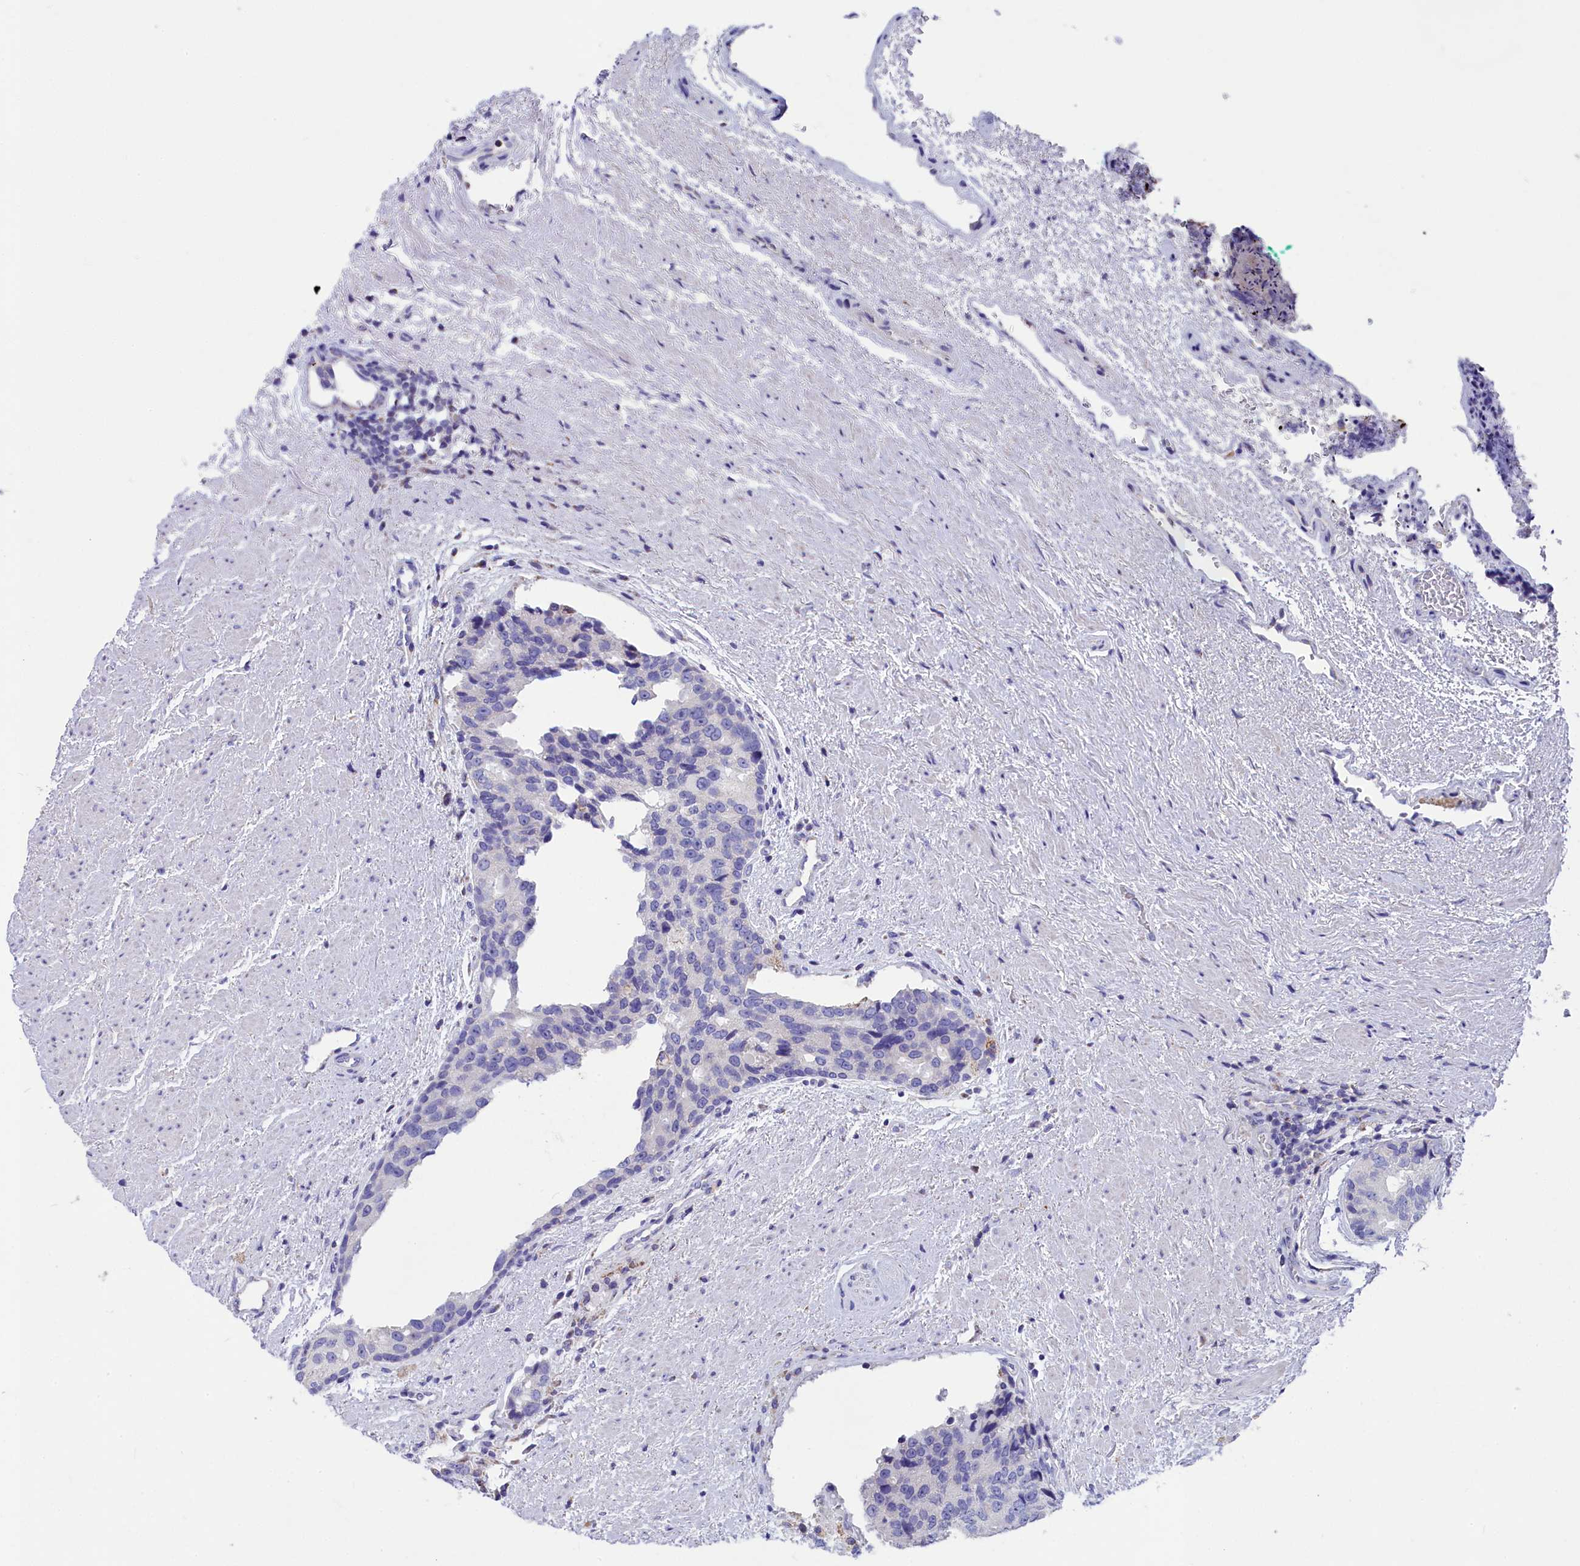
{"staining": {"intensity": "negative", "quantity": "none", "location": "none"}, "tissue": "prostate cancer", "cell_type": "Tumor cells", "image_type": "cancer", "snomed": [{"axis": "morphology", "description": "Adenocarcinoma, High grade"}, {"axis": "topography", "description": "Prostate"}], "caption": "A photomicrograph of prostate cancer stained for a protein demonstrates no brown staining in tumor cells.", "gene": "PRDM12", "patient": {"sex": "male", "age": 70}}